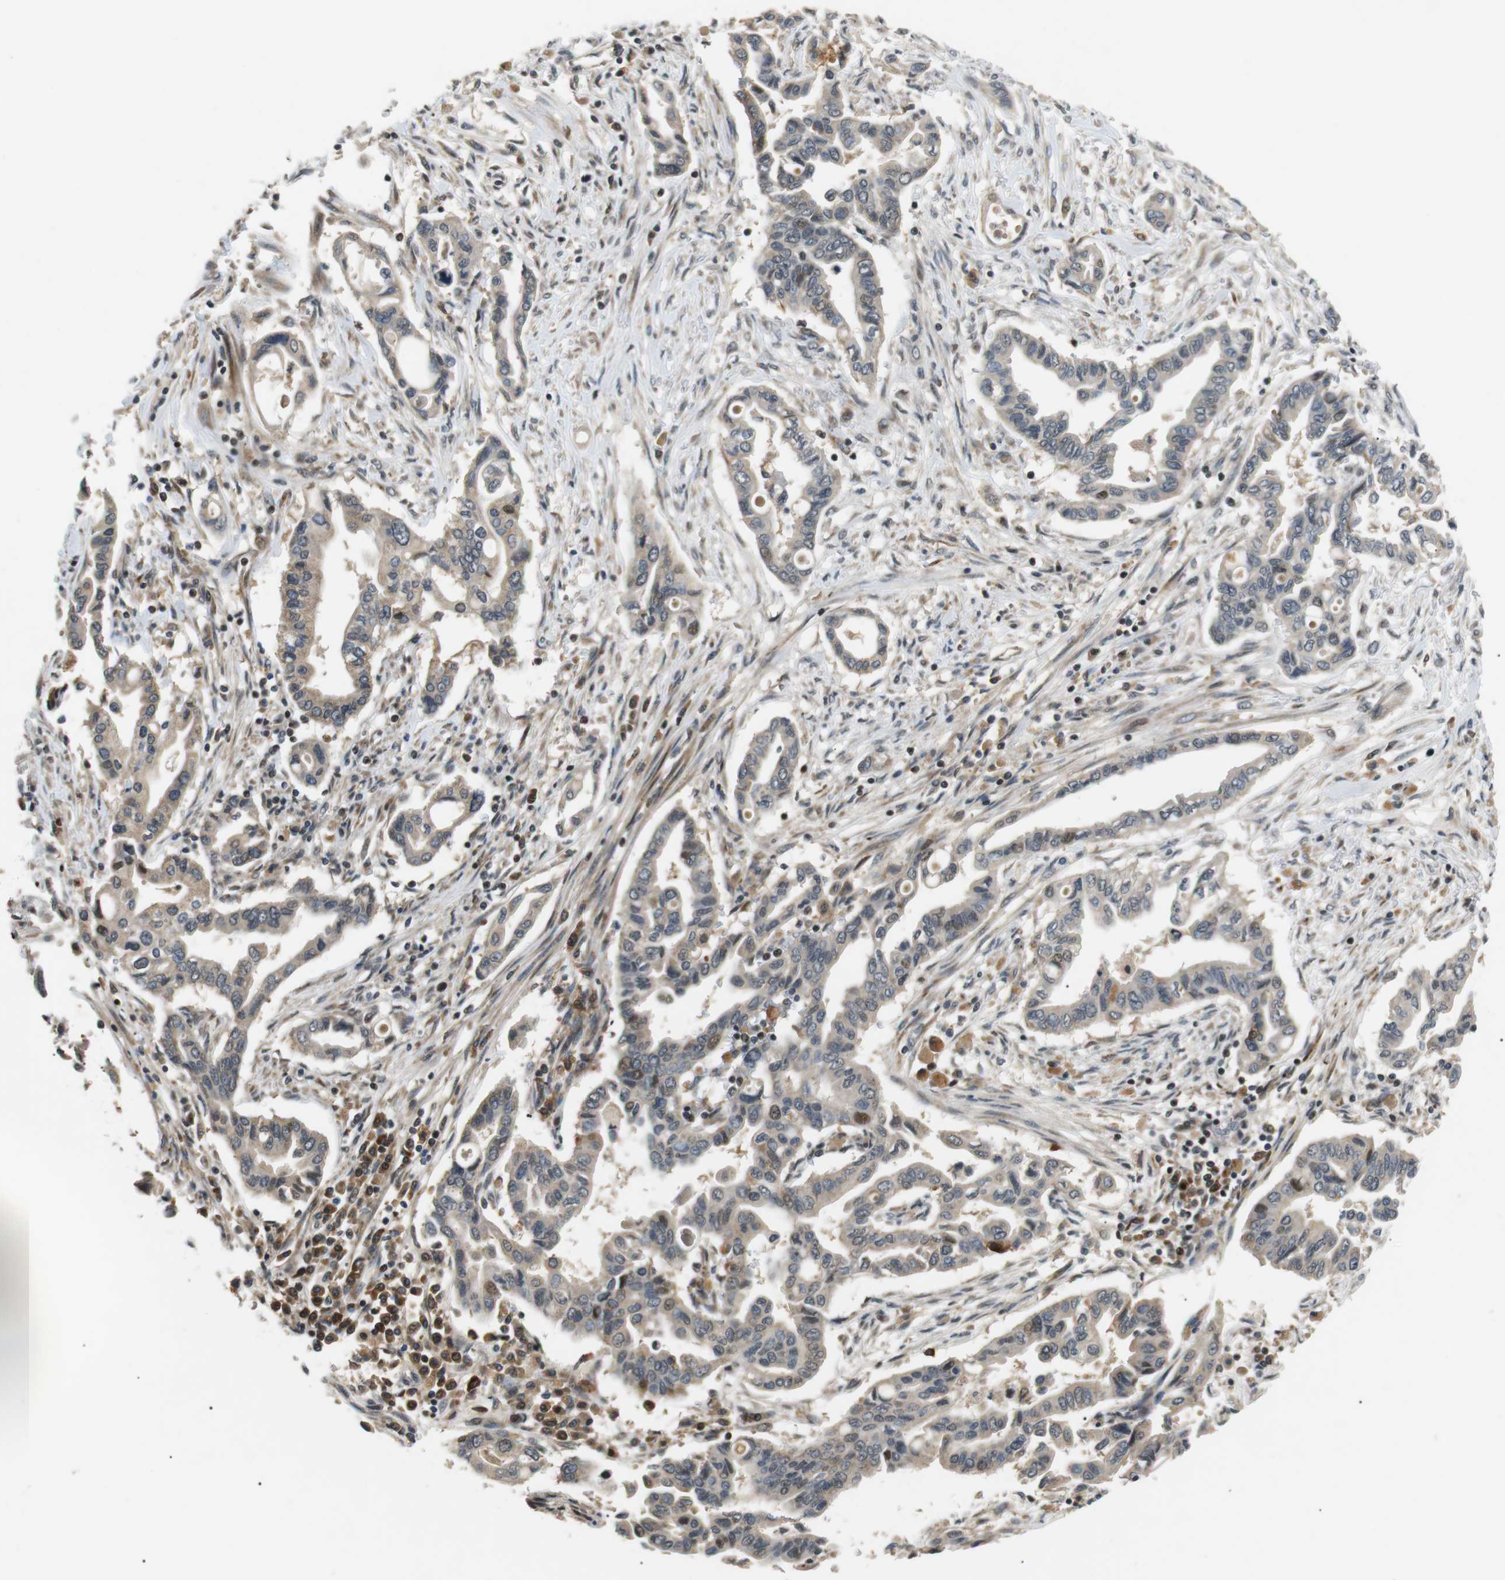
{"staining": {"intensity": "weak", "quantity": ">75%", "location": "cytoplasmic/membranous"}, "tissue": "pancreatic cancer", "cell_type": "Tumor cells", "image_type": "cancer", "snomed": [{"axis": "morphology", "description": "Adenocarcinoma, NOS"}, {"axis": "topography", "description": "Pancreas"}], "caption": "Protein staining displays weak cytoplasmic/membranous positivity in approximately >75% of tumor cells in pancreatic adenocarcinoma. Nuclei are stained in blue.", "gene": "HSPA13", "patient": {"sex": "female", "age": 57}}